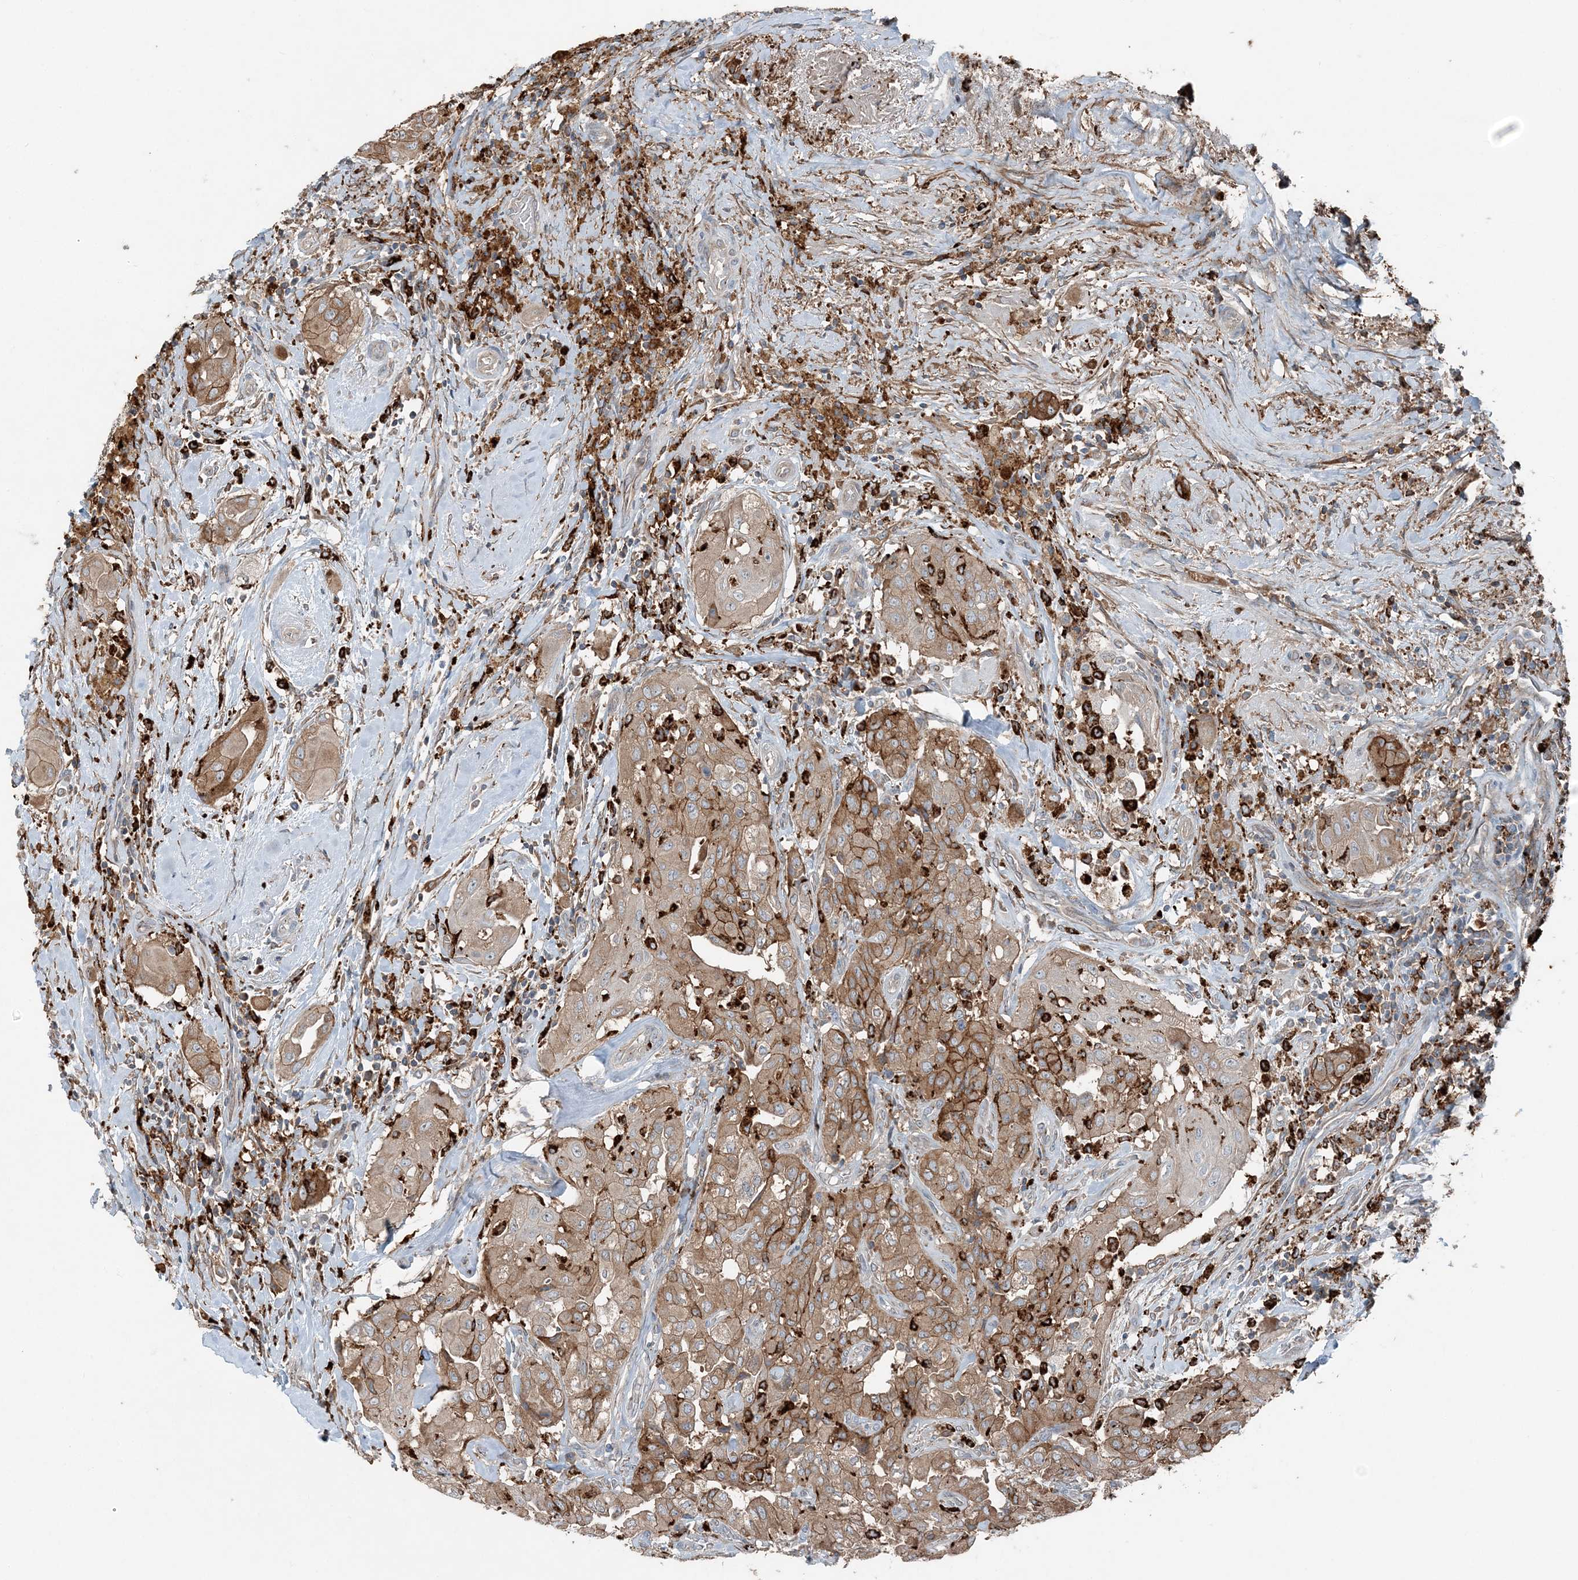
{"staining": {"intensity": "moderate", "quantity": ">75%", "location": "cytoplasmic/membranous"}, "tissue": "thyroid cancer", "cell_type": "Tumor cells", "image_type": "cancer", "snomed": [{"axis": "morphology", "description": "Papillary adenocarcinoma, NOS"}, {"axis": "topography", "description": "Thyroid gland"}], "caption": "Protein expression by IHC exhibits moderate cytoplasmic/membranous positivity in about >75% of tumor cells in thyroid cancer. The staining was performed using DAB (3,3'-diaminobenzidine), with brown indicating positive protein expression. Nuclei are stained blue with hematoxylin.", "gene": "KY", "patient": {"sex": "female", "age": 59}}